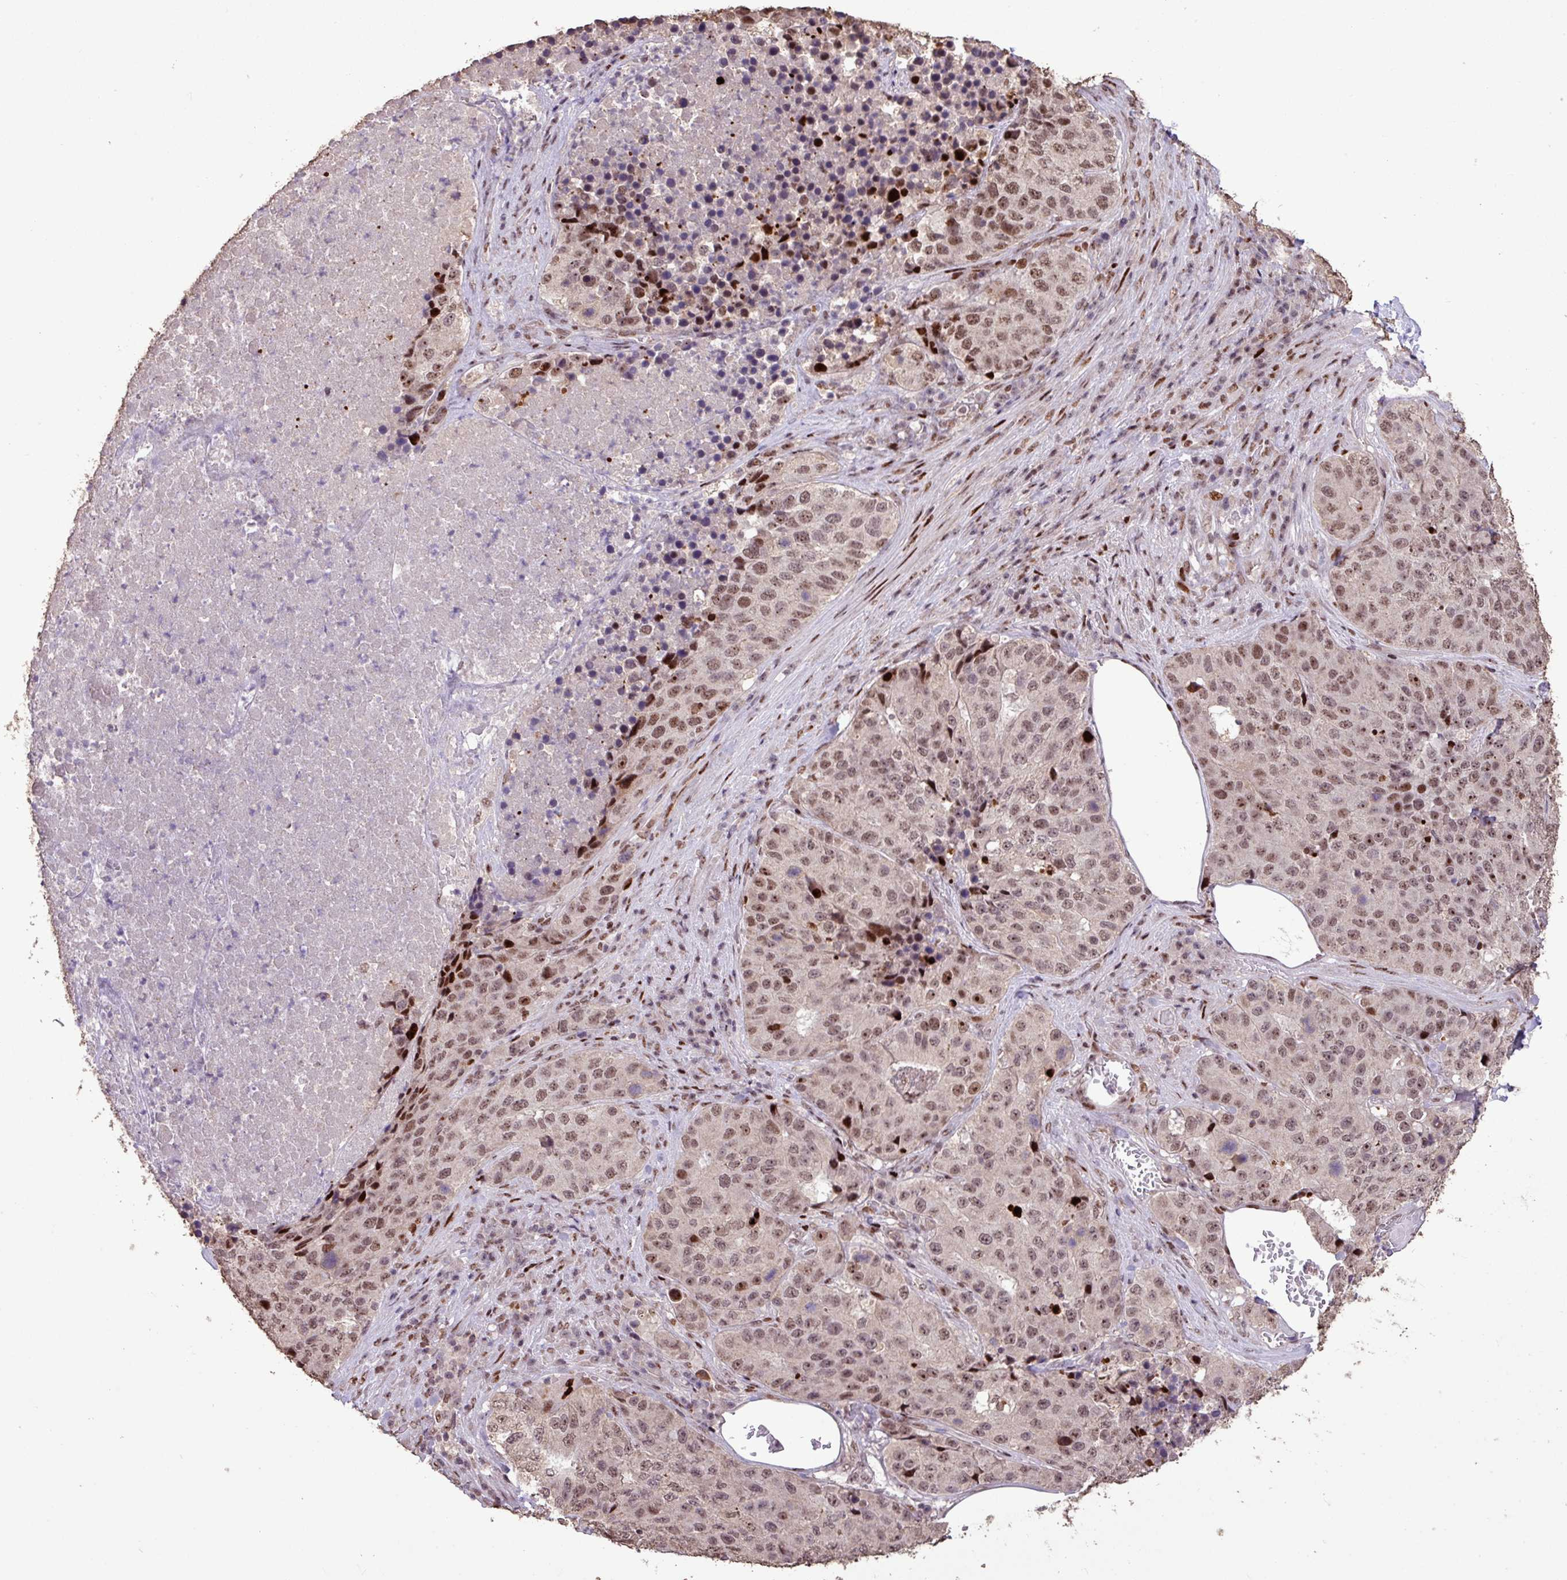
{"staining": {"intensity": "moderate", "quantity": ">75%", "location": "nuclear"}, "tissue": "stomach cancer", "cell_type": "Tumor cells", "image_type": "cancer", "snomed": [{"axis": "morphology", "description": "Adenocarcinoma, NOS"}, {"axis": "topography", "description": "Stomach"}], "caption": "This is an image of IHC staining of stomach adenocarcinoma, which shows moderate expression in the nuclear of tumor cells.", "gene": "ZNF709", "patient": {"sex": "male", "age": 71}}